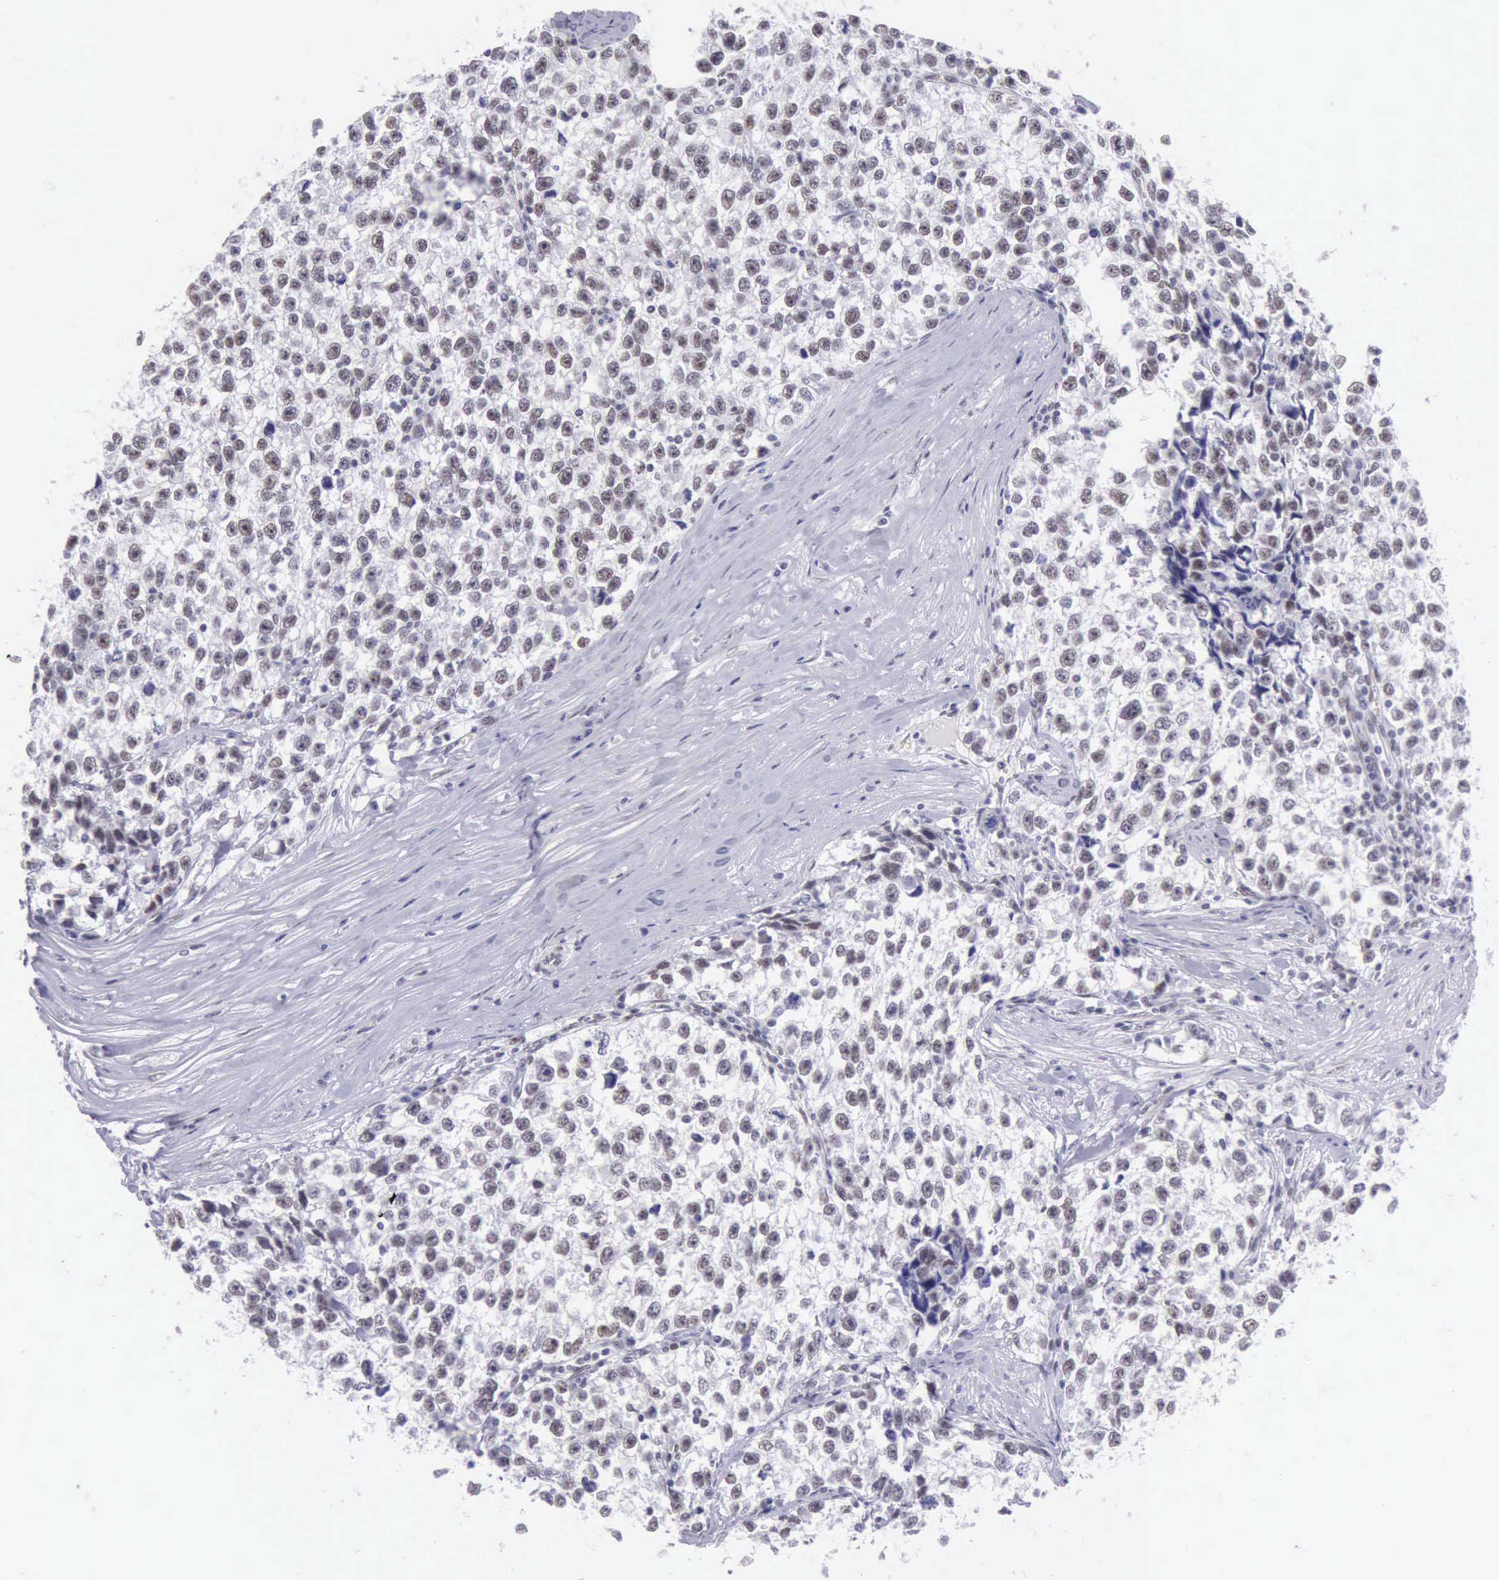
{"staining": {"intensity": "weak", "quantity": "25%-75%", "location": "nuclear"}, "tissue": "testis cancer", "cell_type": "Tumor cells", "image_type": "cancer", "snomed": [{"axis": "morphology", "description": "Seminoma, NOS"}, {"axis": "morphology", "description": "Carcinoma, Embryonal, NOS"}, {"axis": "topography", "description": "Testis"}], "caption": "A photomicrograph of human testis cancer stained for a protein shows weak nuclear brown staining in tumor cells.", "gene": "EP300", "patient": {"sex": "male", "age": 30}}